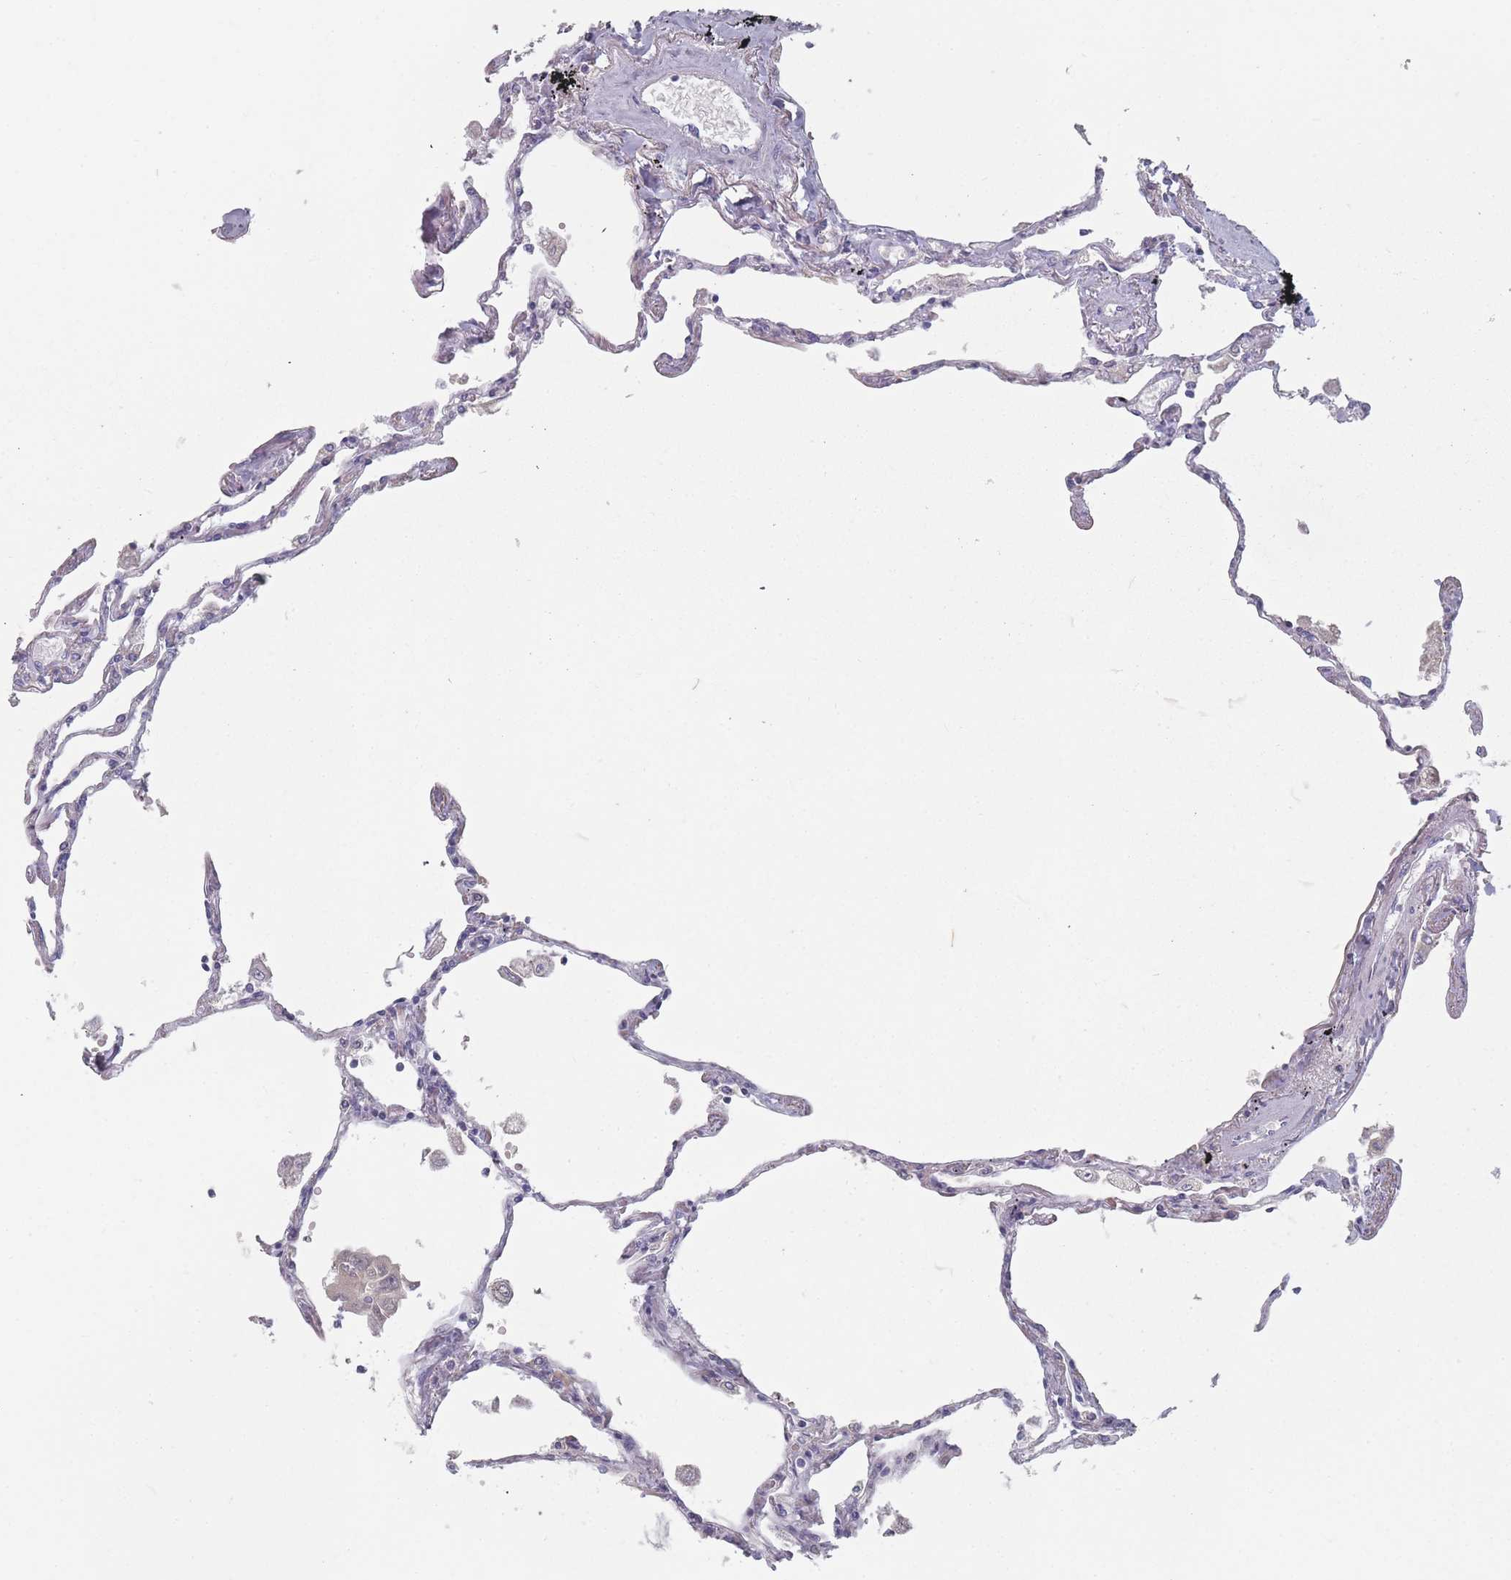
{"staining": {"intensity": "weak", "quantity": "<25%", "location": "cytoplasmic/membranous"}, "tissue": "lung", "cell_type": "Alveolar cells", "image_type": "normal", "snomed": [{"axis": "morphology", "description": "Normal tissue, NOS"}, {"axis": "topography", "description": "Lung"}], "caption": "This image is of unremarkable lung stained with immunohistochemistry to label a protein in brown with the nuclei are counter-stained blue. There is no staining in alveolar cells.", "gene": "CACNG5", "patient": {"sex": "female", "age": 67}}